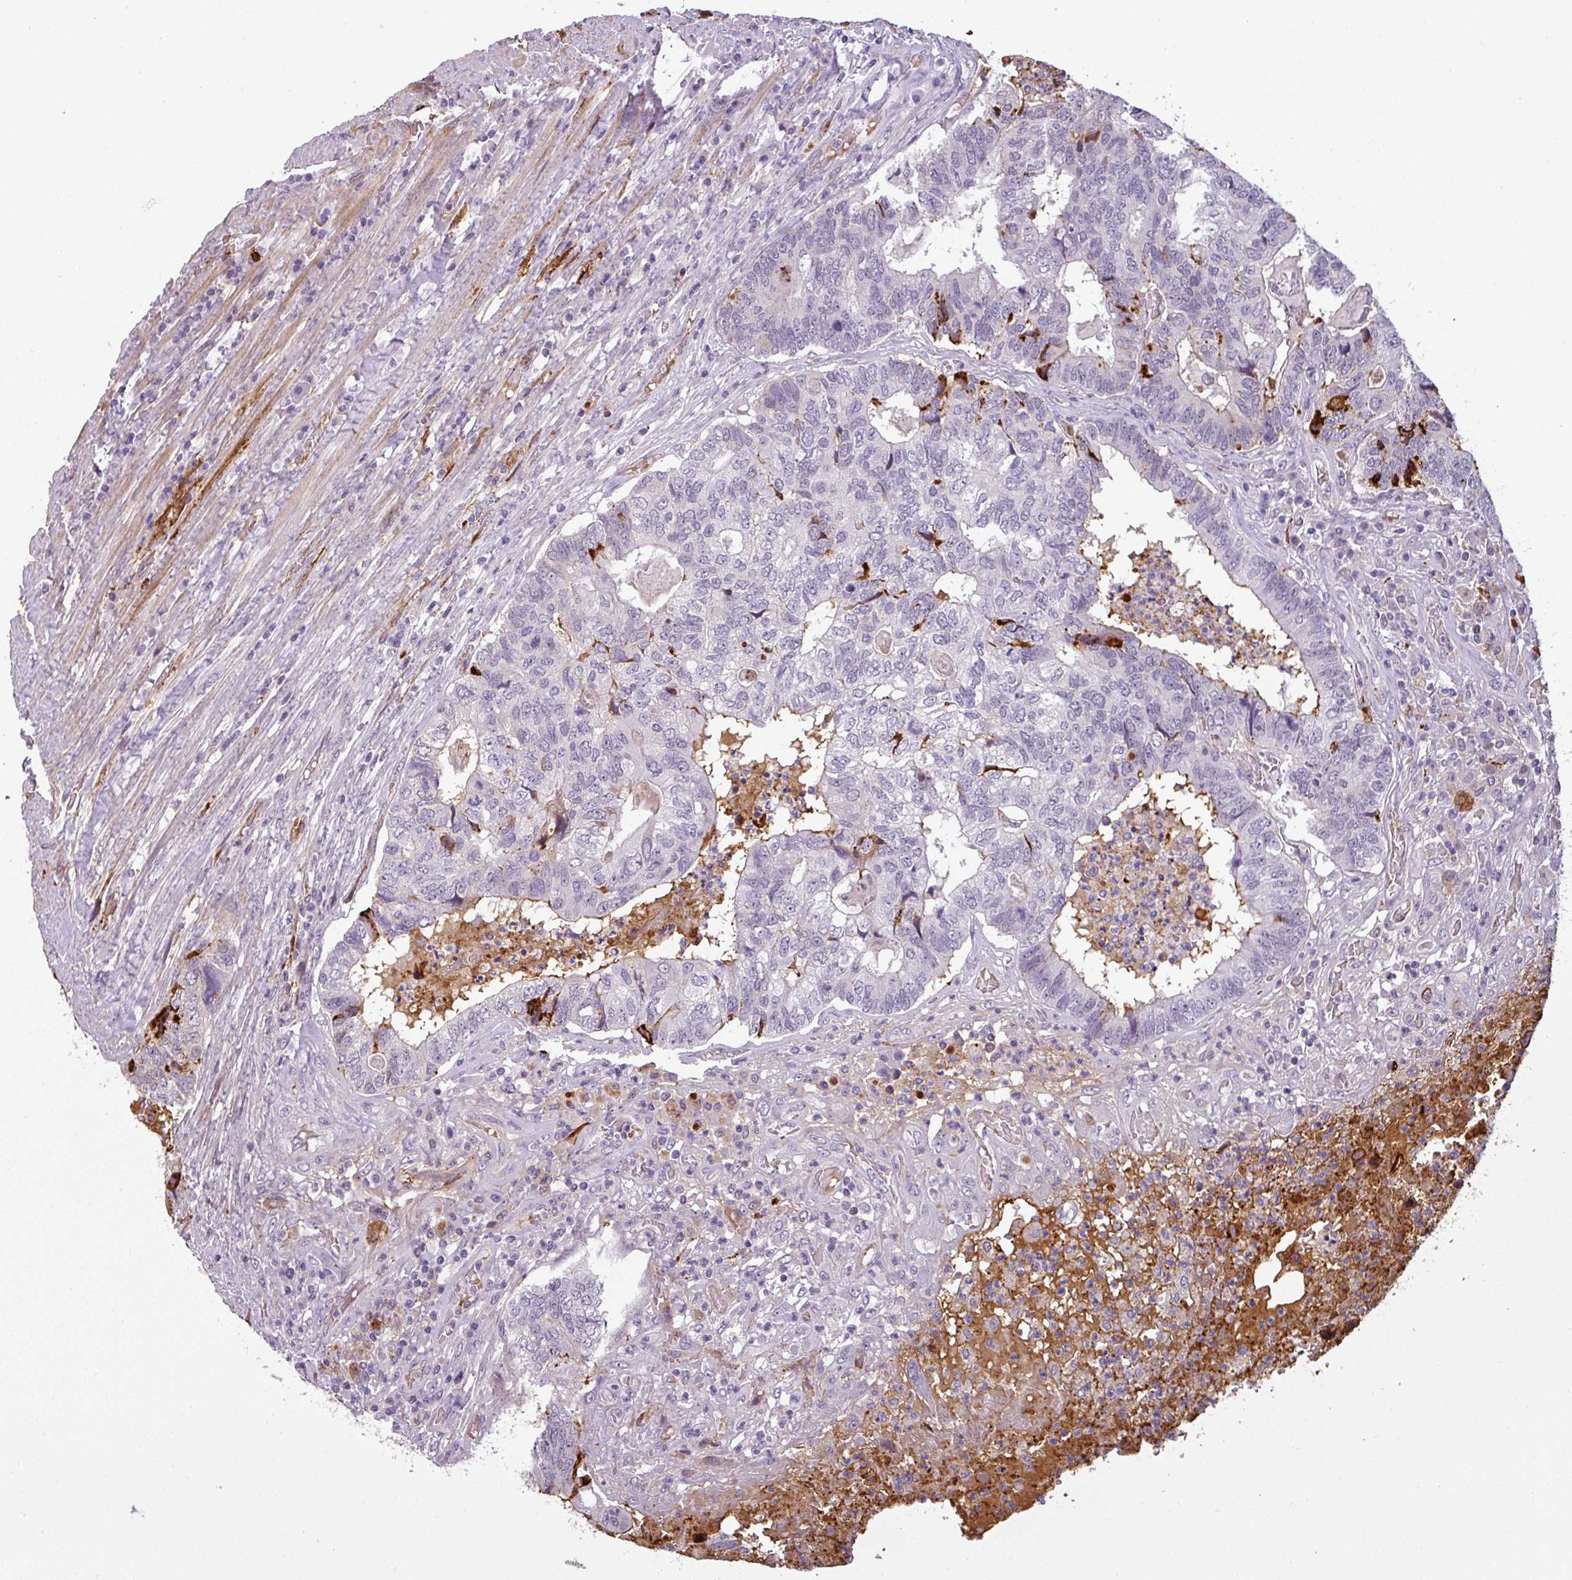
{"staining": {"intensity": "negative", "quantity": "none", "location": "none"}, "tissue": "colorectal cancer", "cell_type": "Tumor cells", "image_type": "cancer", "snomed": [{"axis": "morphology", "description": "Adenocarcinoma, NOS"}, {"axis": "topography", "description": "Colon"}], "caption": "Immunohistochemistry (IHC) photomicrograph of neoplastic tissue: human colorectal cancer stained with DAB (3,3'-diaminobenzidine) displays no significant protein expression in tumor cells.", "gene": "APOC1", "patient": {"sex": "female", "age": 67}}